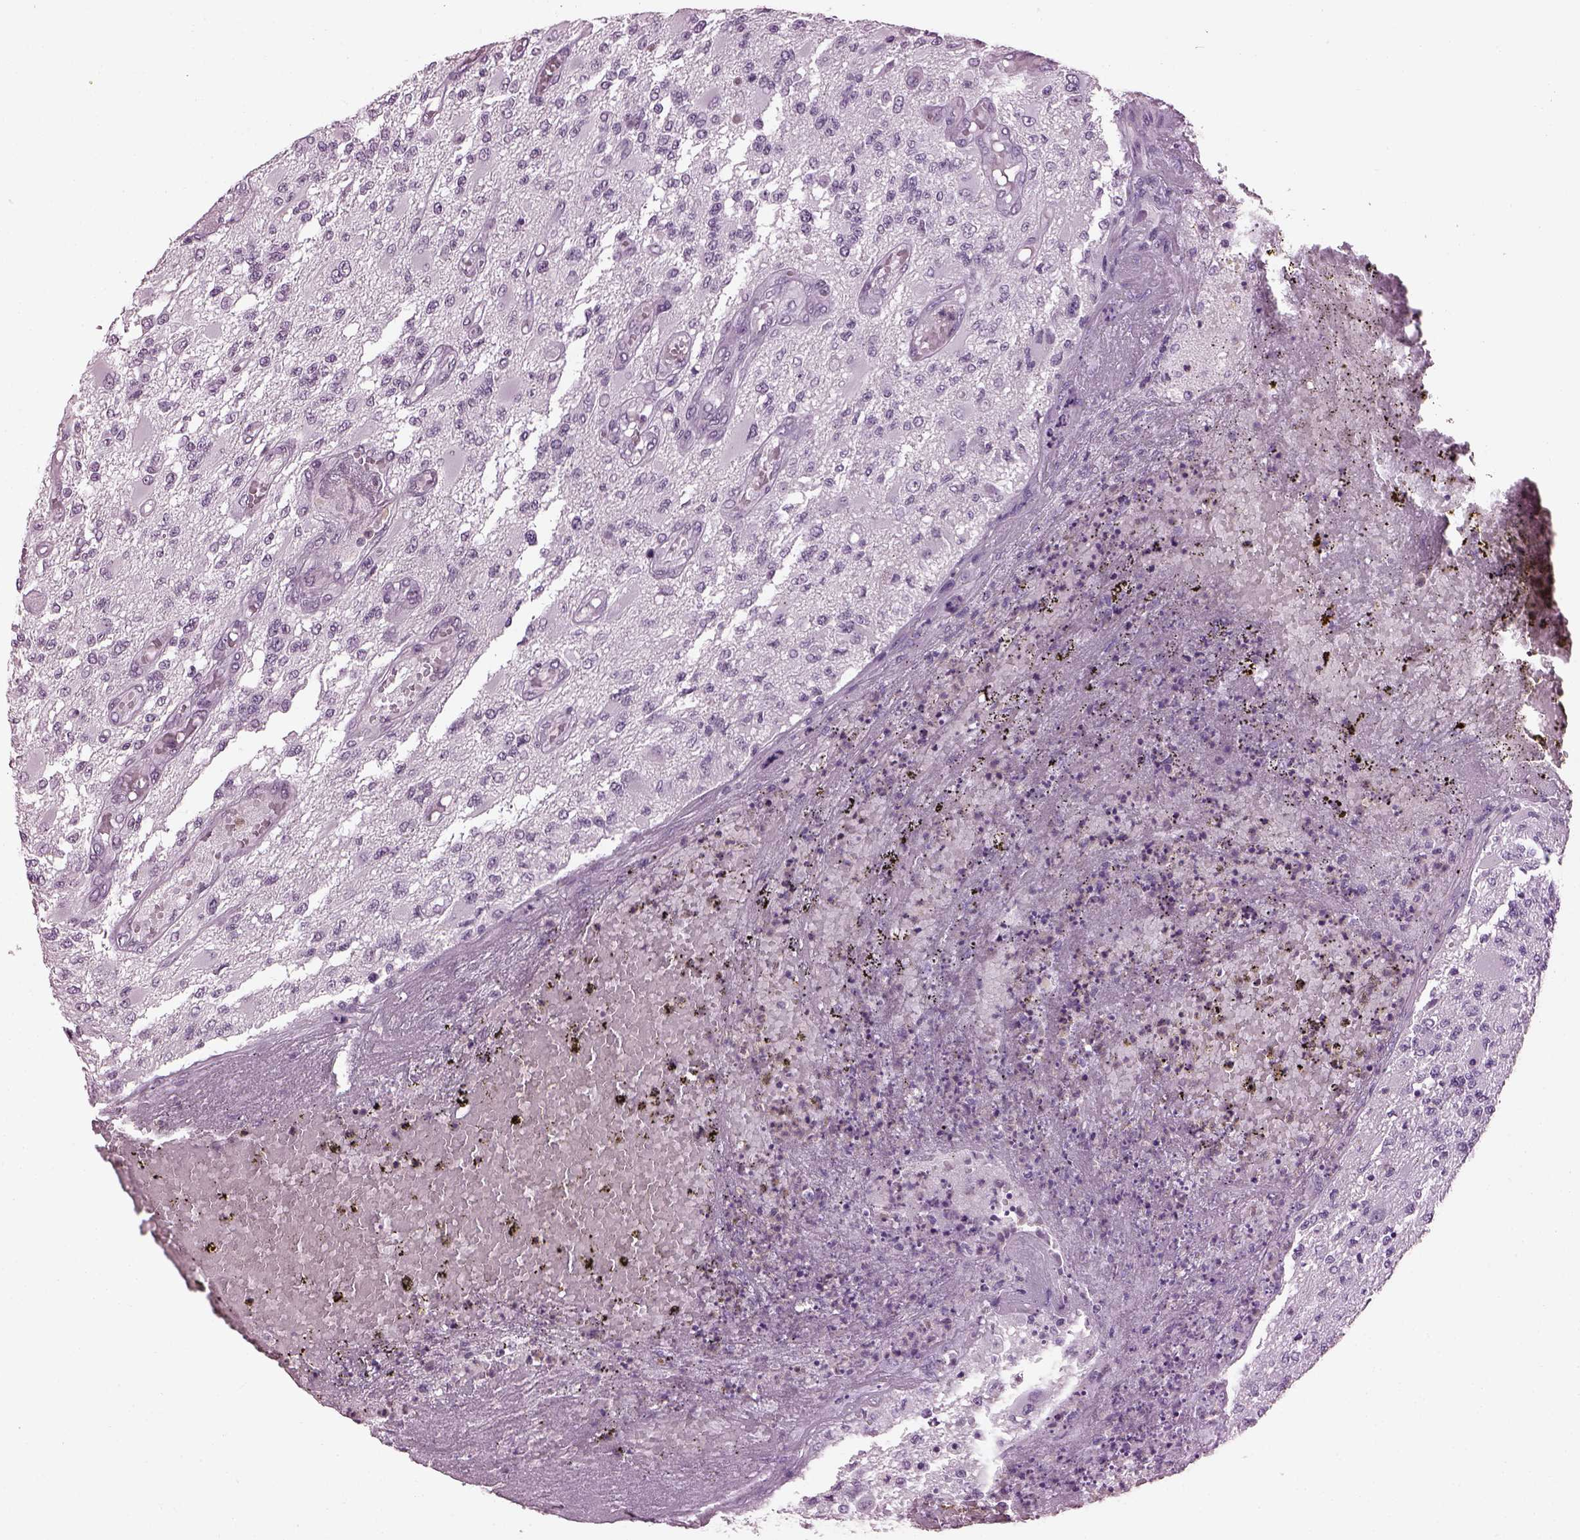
{"staining": {"intensity": "negative", "quantity": "none", "location": "none"}, "tissue": "glioma", "cell_type": "Tumor cells", "image_type": "cancer", "snomed": [{"axis": "morphology", "description": "Glioma, malignant, High grade"}, {"axis": "topography", "description": "Brain"}], "caption": "Micrograph shows no protein expression in tumor cells of malignant glioma (high-grade) tissue.", "gene": "ADGRG2", "patient": {"sex": "female", "age": 63}}